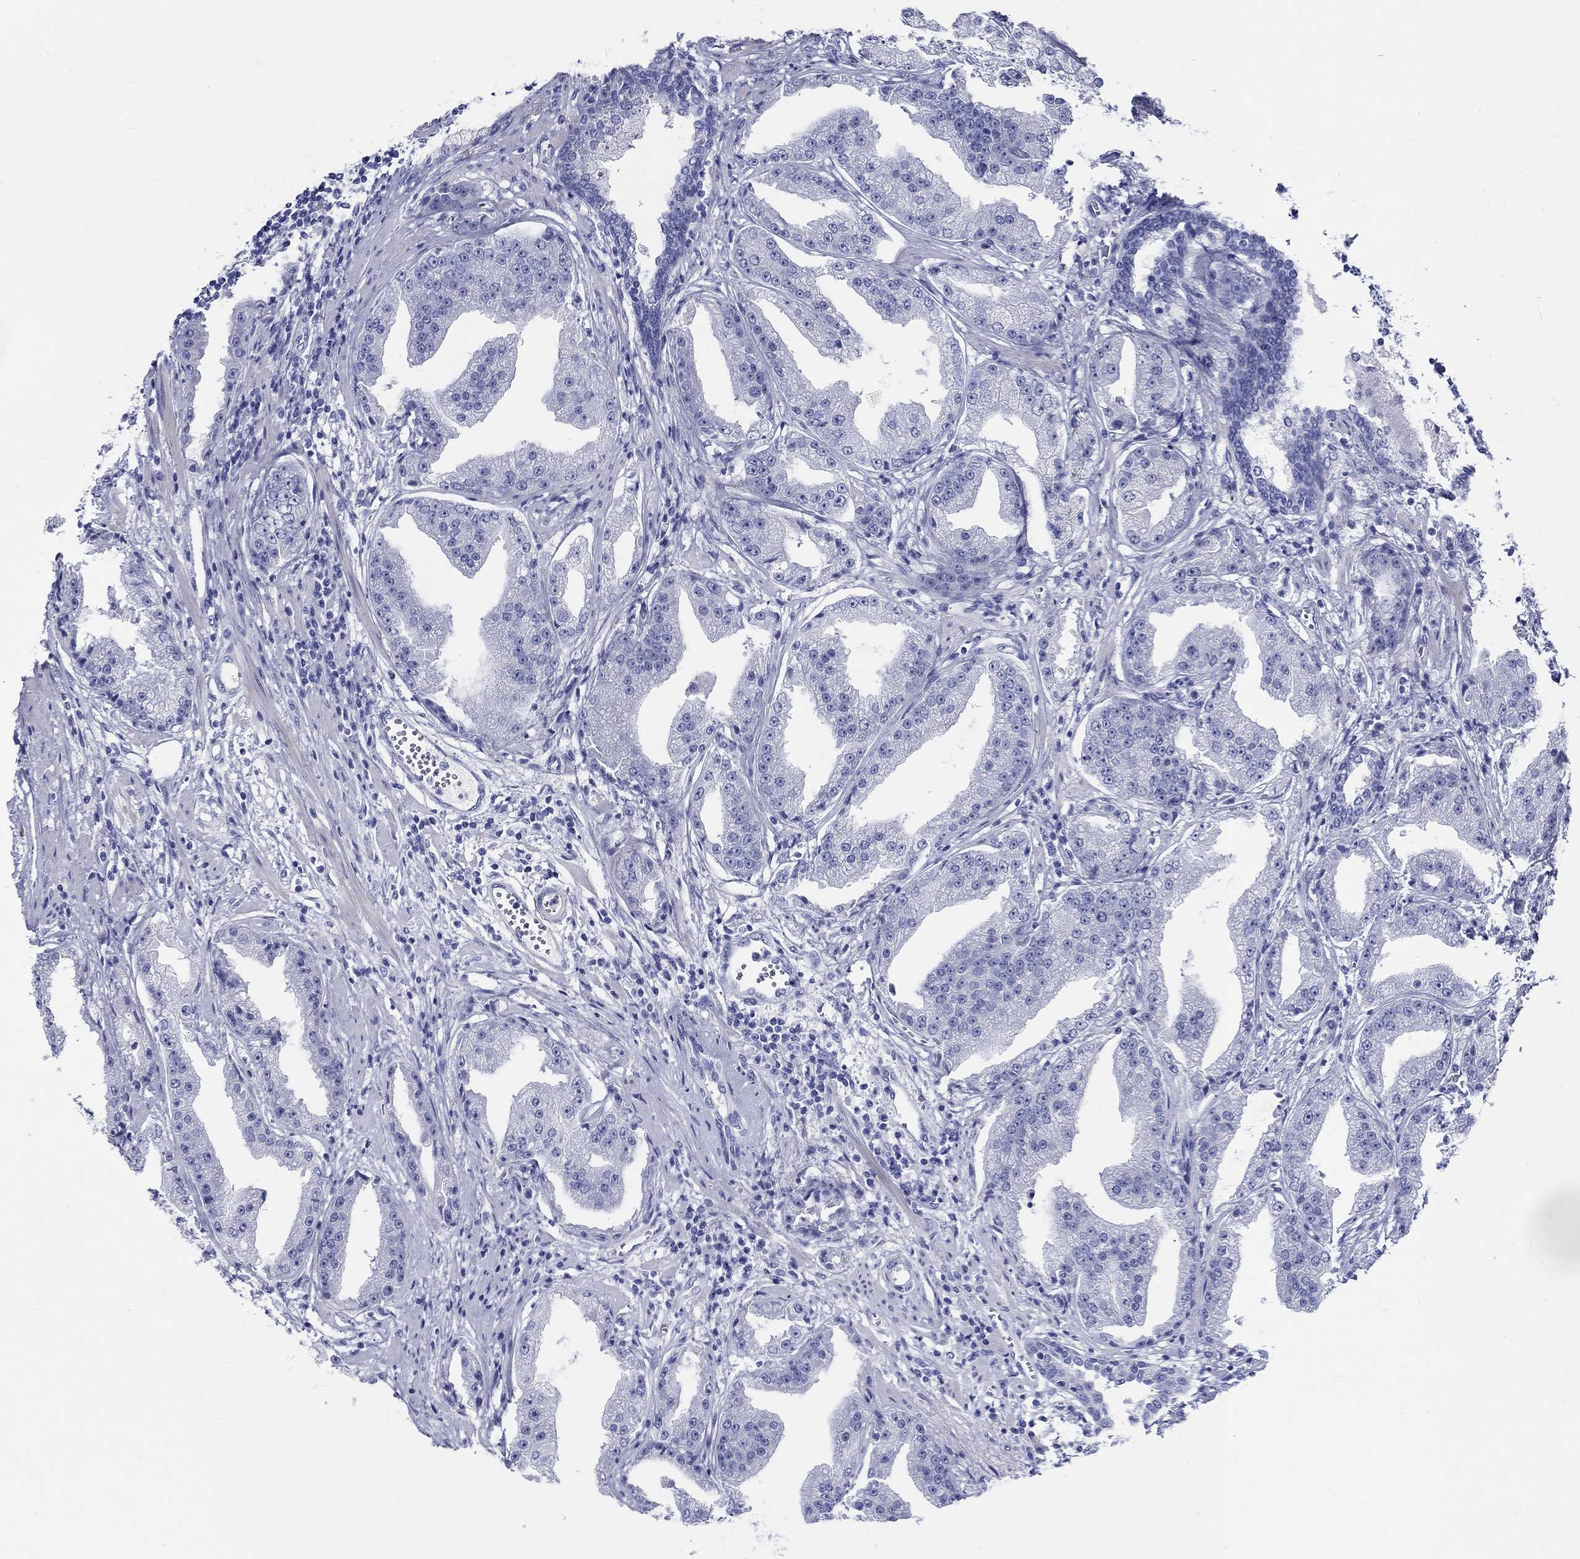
{"staining": {"intensity": "negative", "quantity": "none", "location": "none"}, "tissue": "prostate cancer", "cell_type": "Tumor cells", "image_type": "cancer", "snomed": [{"axis": "morphology", "description": "Adenocarcinoma, Low grade"}, {"axis": "topography", "description": "Prostate"}], "caption": "IHC micrograph of human prostate cancer (adenocarcinoma (low-grade)) stained for a protein (brown), which displays no expression in tumor cells. (DAB IHC with hematoxylin counter stain).", "gene": "CRYGS", "patient": {"sex": "male", "age": 62}}